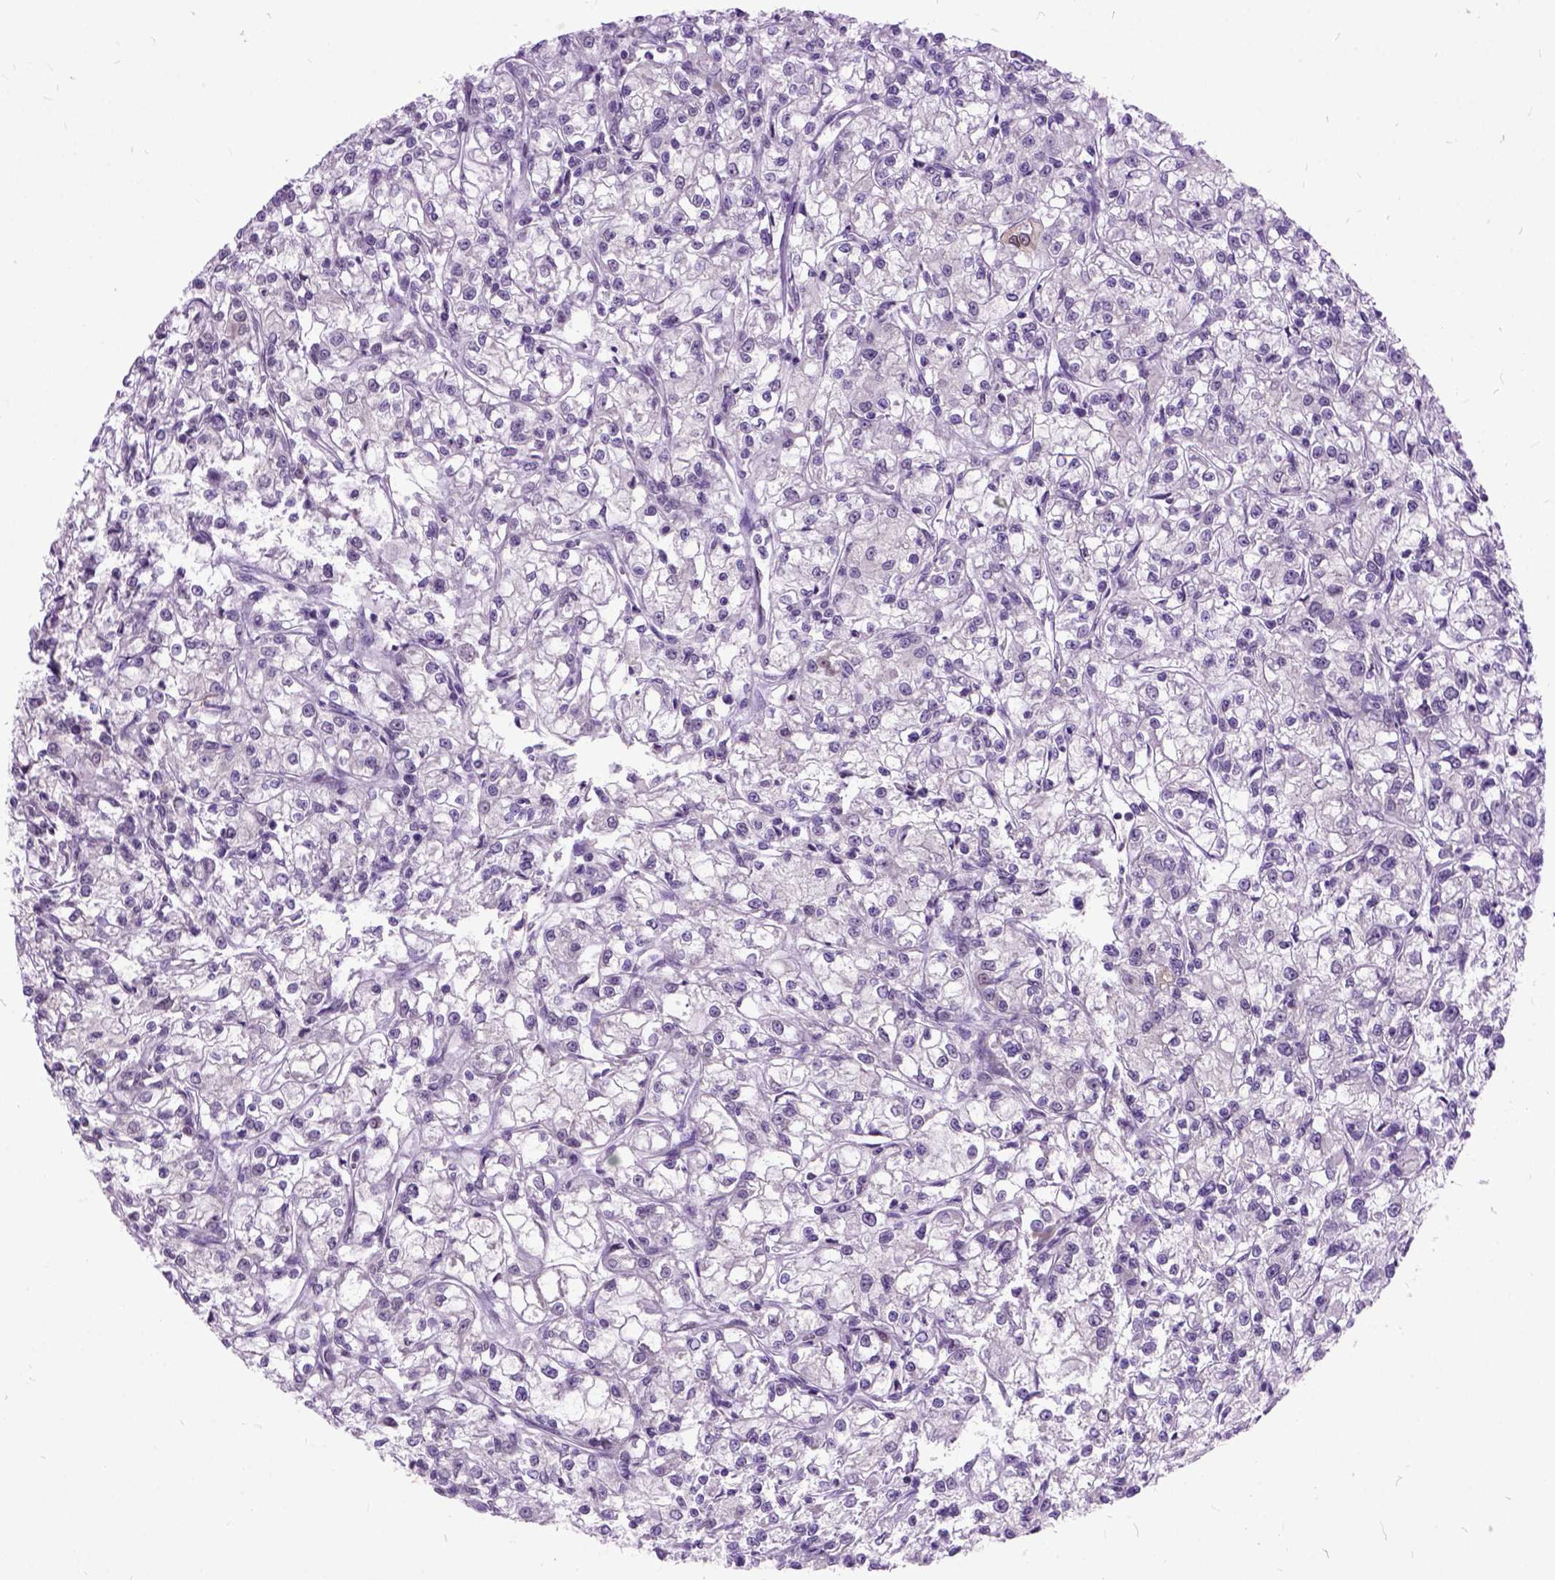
{"staining": {"intensity": "moderate", "quantity": "25%-75%", "location": "nuclear"}, "tissue": "renal cancer", "cell_type": "Tumor cells", "image_type": "cancer", "snomed": [{"axis": "morphology", "description": "Adenocarcinoma, NOS"}, {"axis": "topography", "description": "Kidney"}], "caption": "Renal cancer stained for a protein displays moderate nuclear positivity in tumor cells. (IHC, brightfield microscopy, high magnification).", "gene": "ORC5", "patient": {"sex": "female", "age": 59}}